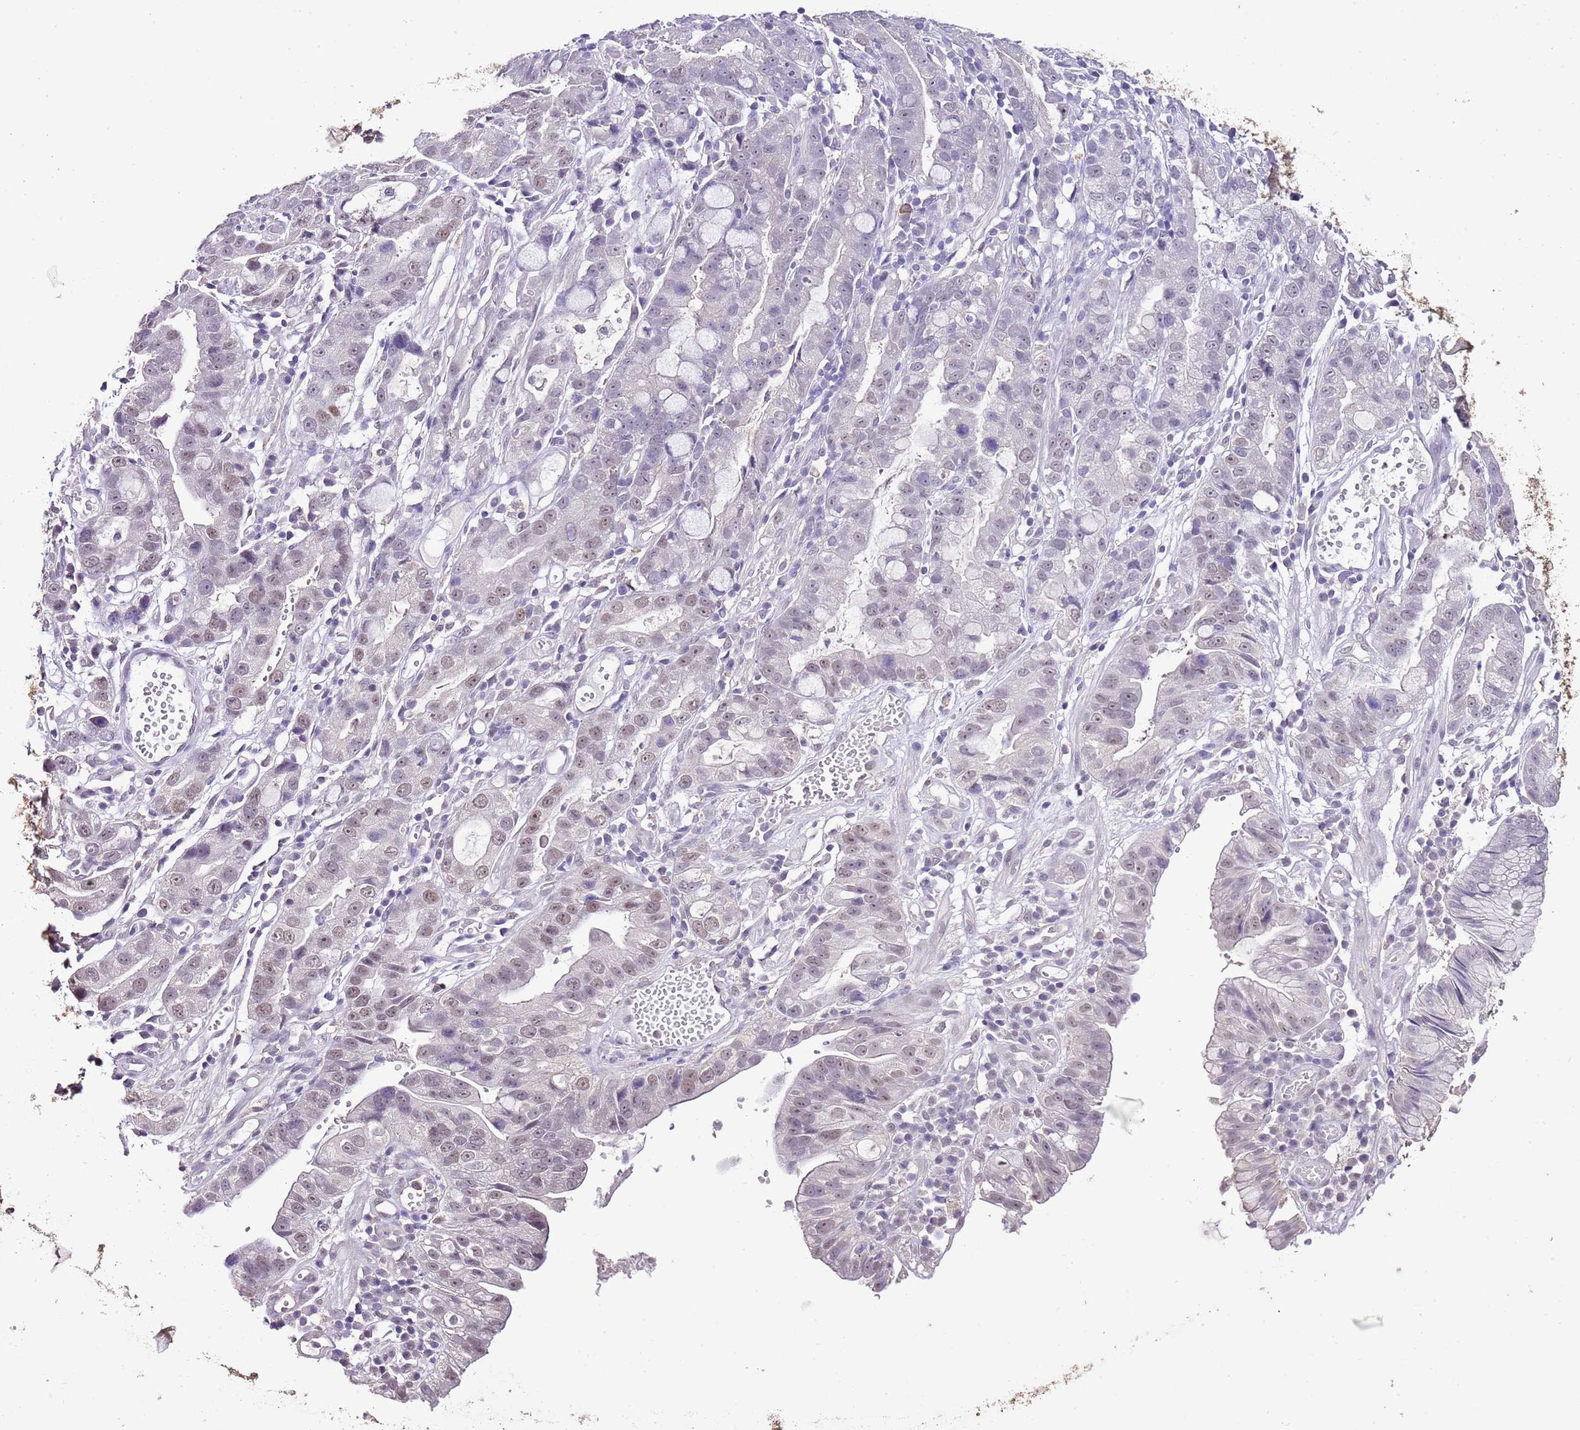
{"staining": {"intensity": "weak", "quantity": "25%-75%", "location": "nuclear"}, "tissue": "stomach cancer", "cell_type": "Tumor cells", "image_type": "cancer", "snomed": [{"axis": "morphology", "description": "Adenocarcinoma, NOS"}, {"axis": "topography", "description": "Stomach"}], "caption": "Stomach adenocarcinoma stained with a brown dye reveals weak nuclear positive expression in approximately 25%-75% of tumor cells.", "gene": "IZUMO4", "patient": {"sex": "male", "age": 55}}